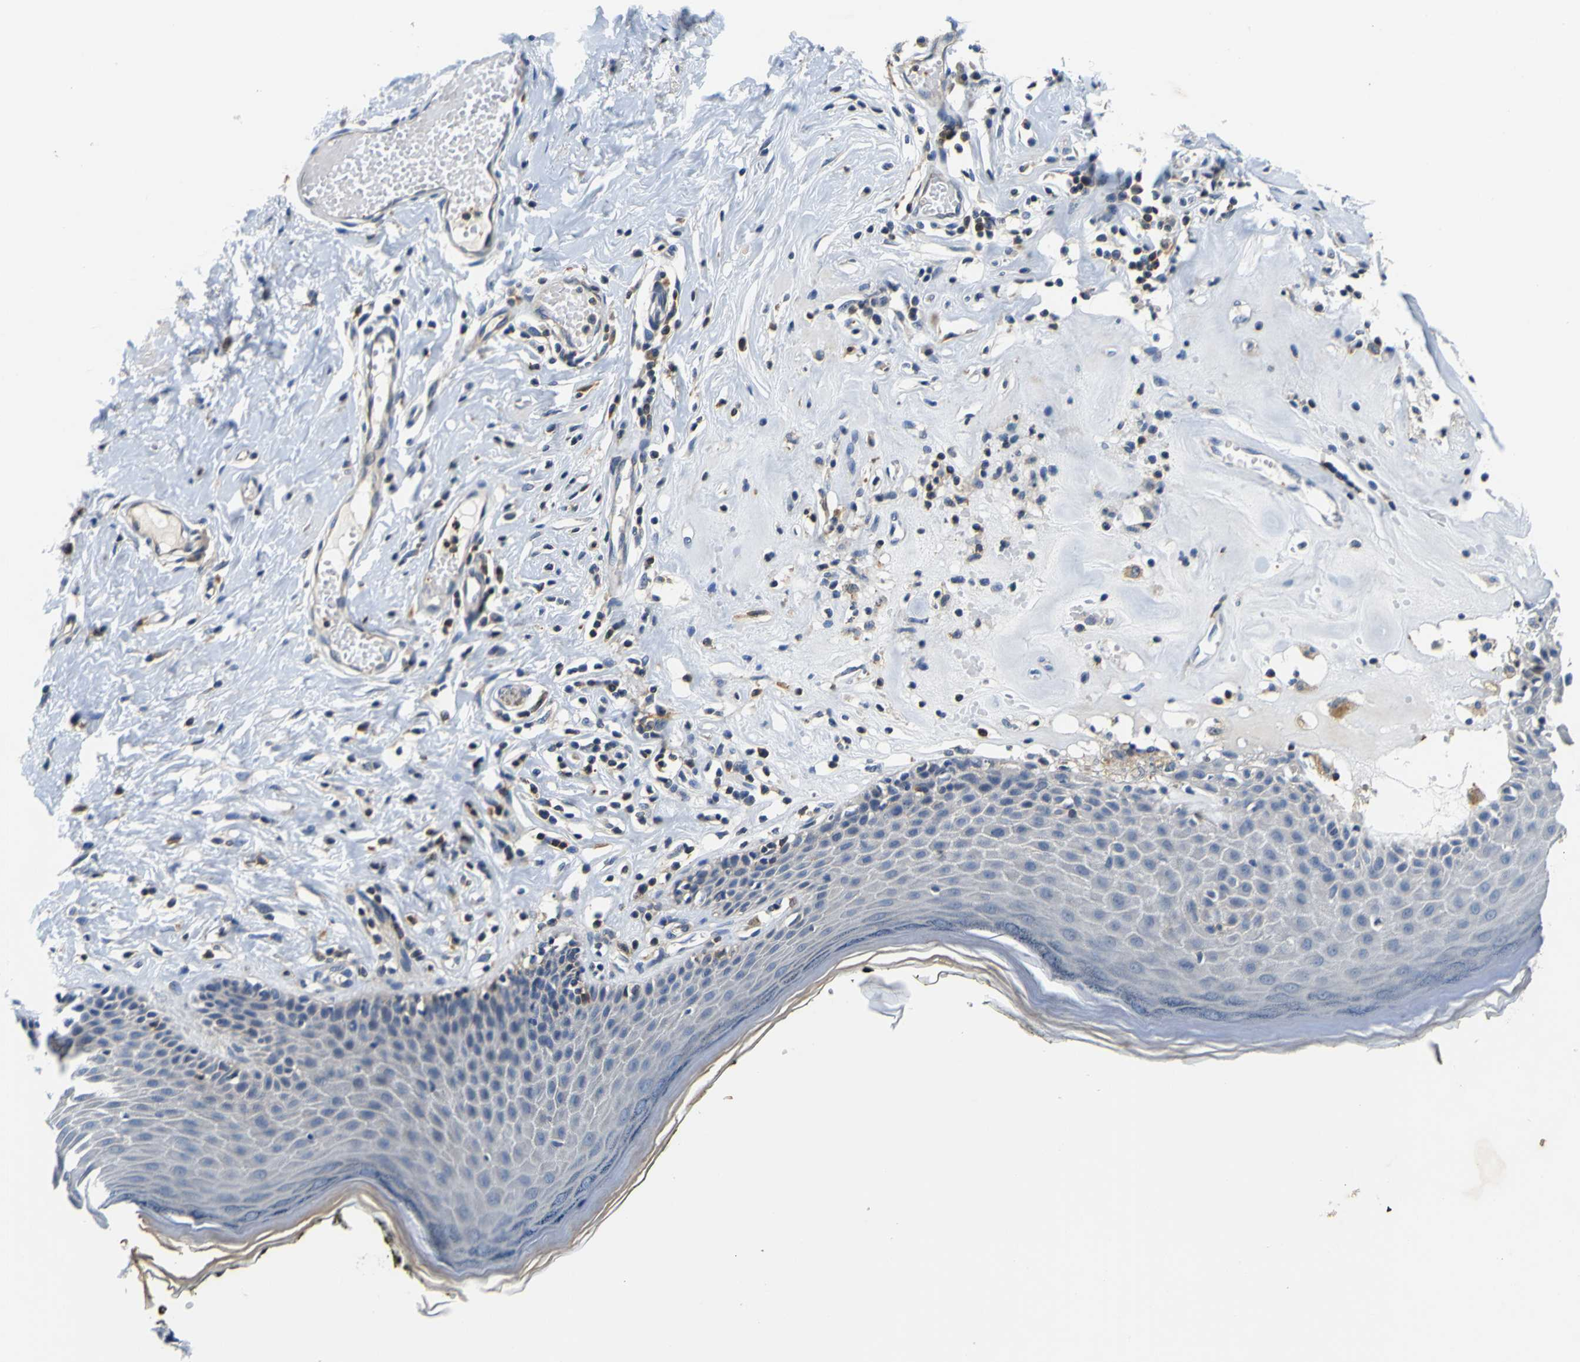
{"staining": {"intensity": "weak", "quantity": "<25%", "location": "cytoplasmic/membranous"}, "tissue": "skin", "cell_type": "Epidermal cells", "image_type": "normal", "snomed": [{"axis": "morphology", "description": "Normal tissue, NOS"}, {"axis": "morphology", "description": "Inflammation, NOS"}, {"axis": "topography", "description": "Vulva"}], "caption": "Epidermal cells show no significant positivity in unremarkable skin. (DAB (3,3'-diaminobenzidine) immunohistochemistry visualized using brightfield microscopy, high magnification).", "gene": "TNIK", "patient": {"sex": "female", "age": 84}}